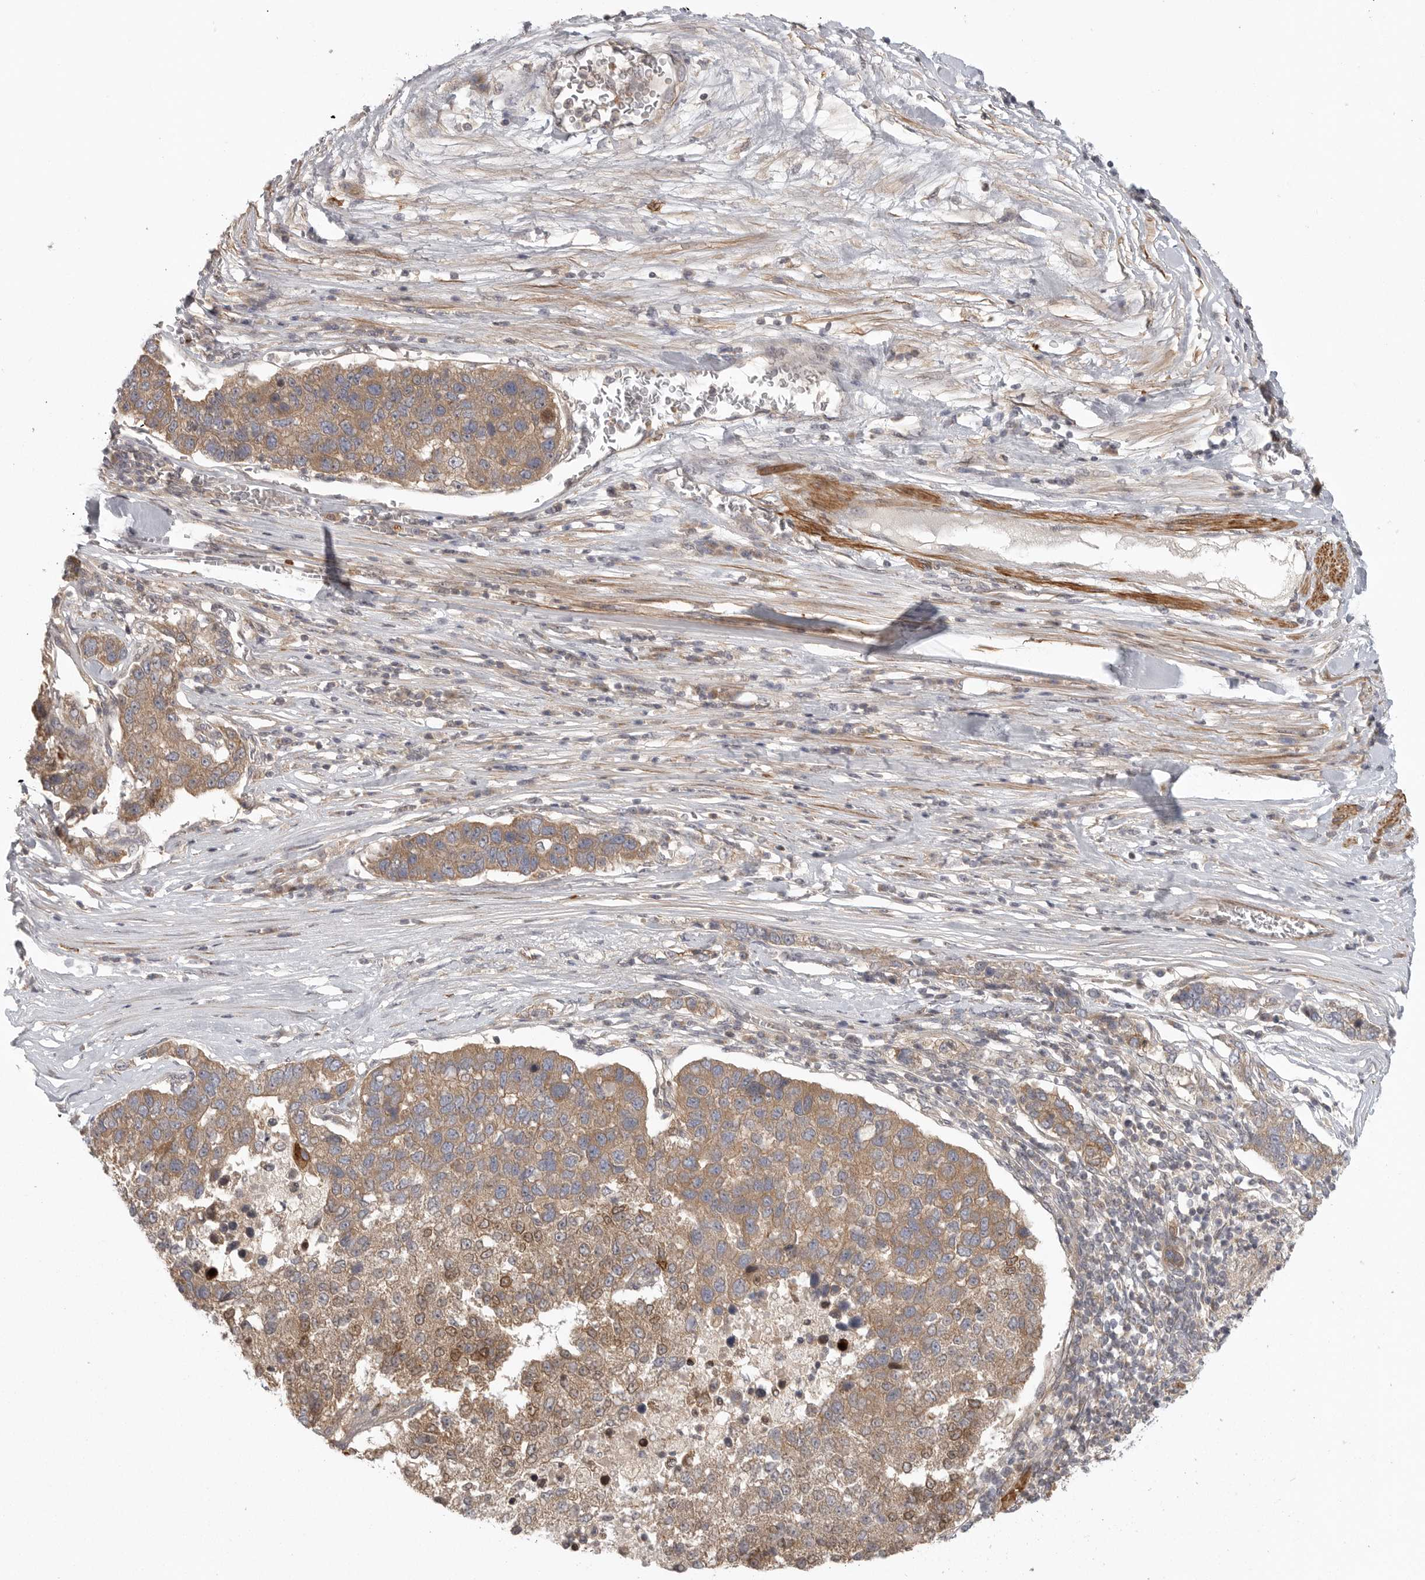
{"staining": {"intensity": "moderate", "quantity": ">75%", "location": "cytoplasmic/membranous,nuclear"}, "tissue": "pancreatic cancer", "cell_type": "Tumor cells", "image_type": "cancer", "snomed": [{"axis": "morphology", "description": "Adenocarcinoma, NOS"}, {"axis": "topography", "description": "Pancreas"}], "caption": "Adenocarcinoma (pancreatic) stained with a protein marker exhibits moderate staining in tumor cells.", "gene": "CCPG1", "patient": {"sex": "female", "age": 61}}